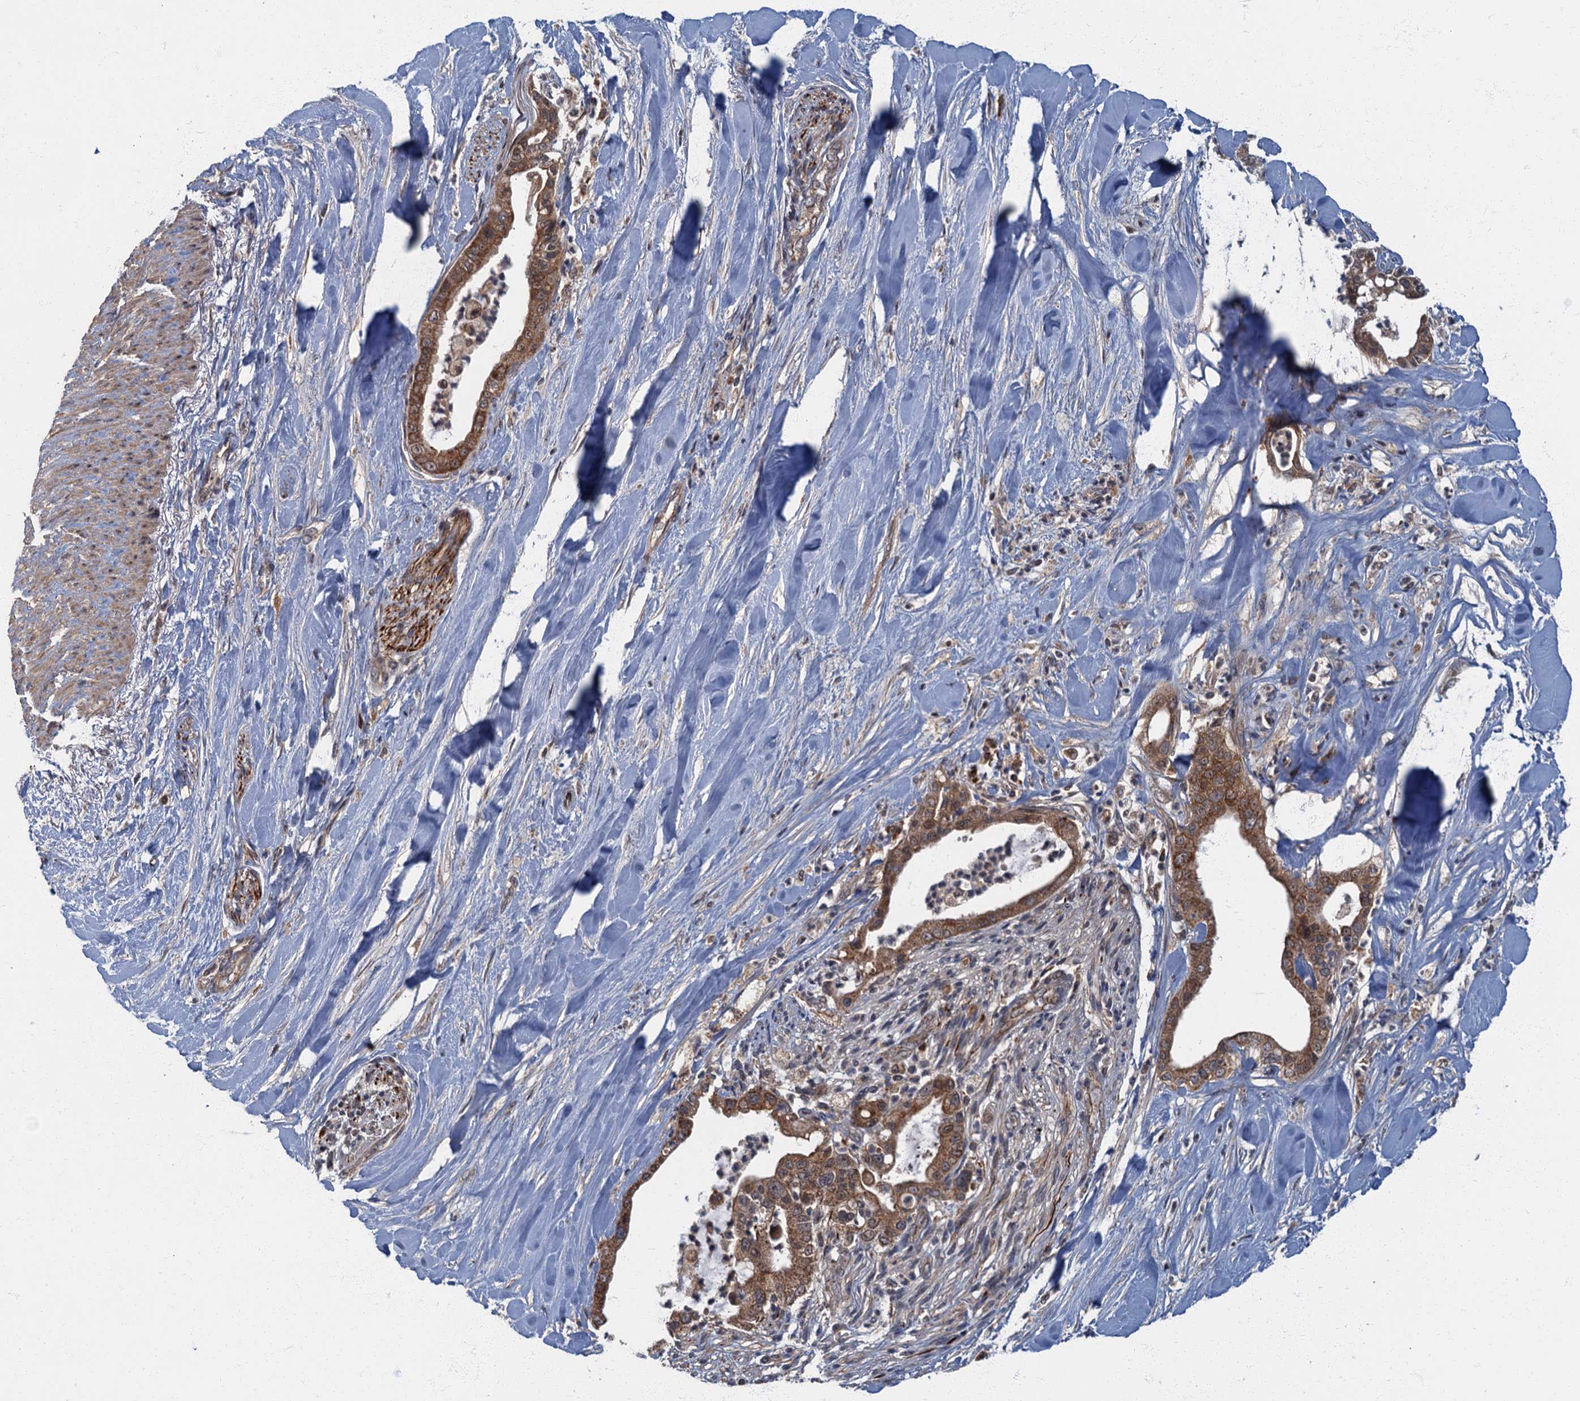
{"staining": {"intensity": "moderate", "quantity": ">75%", "location": "cytoplasmic/membranous"}, "tissue": "liver cancer", "cell_type": "Tumor cells", "image_type": "cancer", "snomed": [{"axis": "morphology", "description": "Cholangiocarcinoma"}, {"axis": "topography", "description": "Liver"}], "caption": "Immunohistochemical staining of liver cancer reveals moderate cytoplasmic/membranous protein staining in approximately >75% of tumor cells.", "gene": "SLC11A2", "patient": {"sex": "female", "age": 54}}